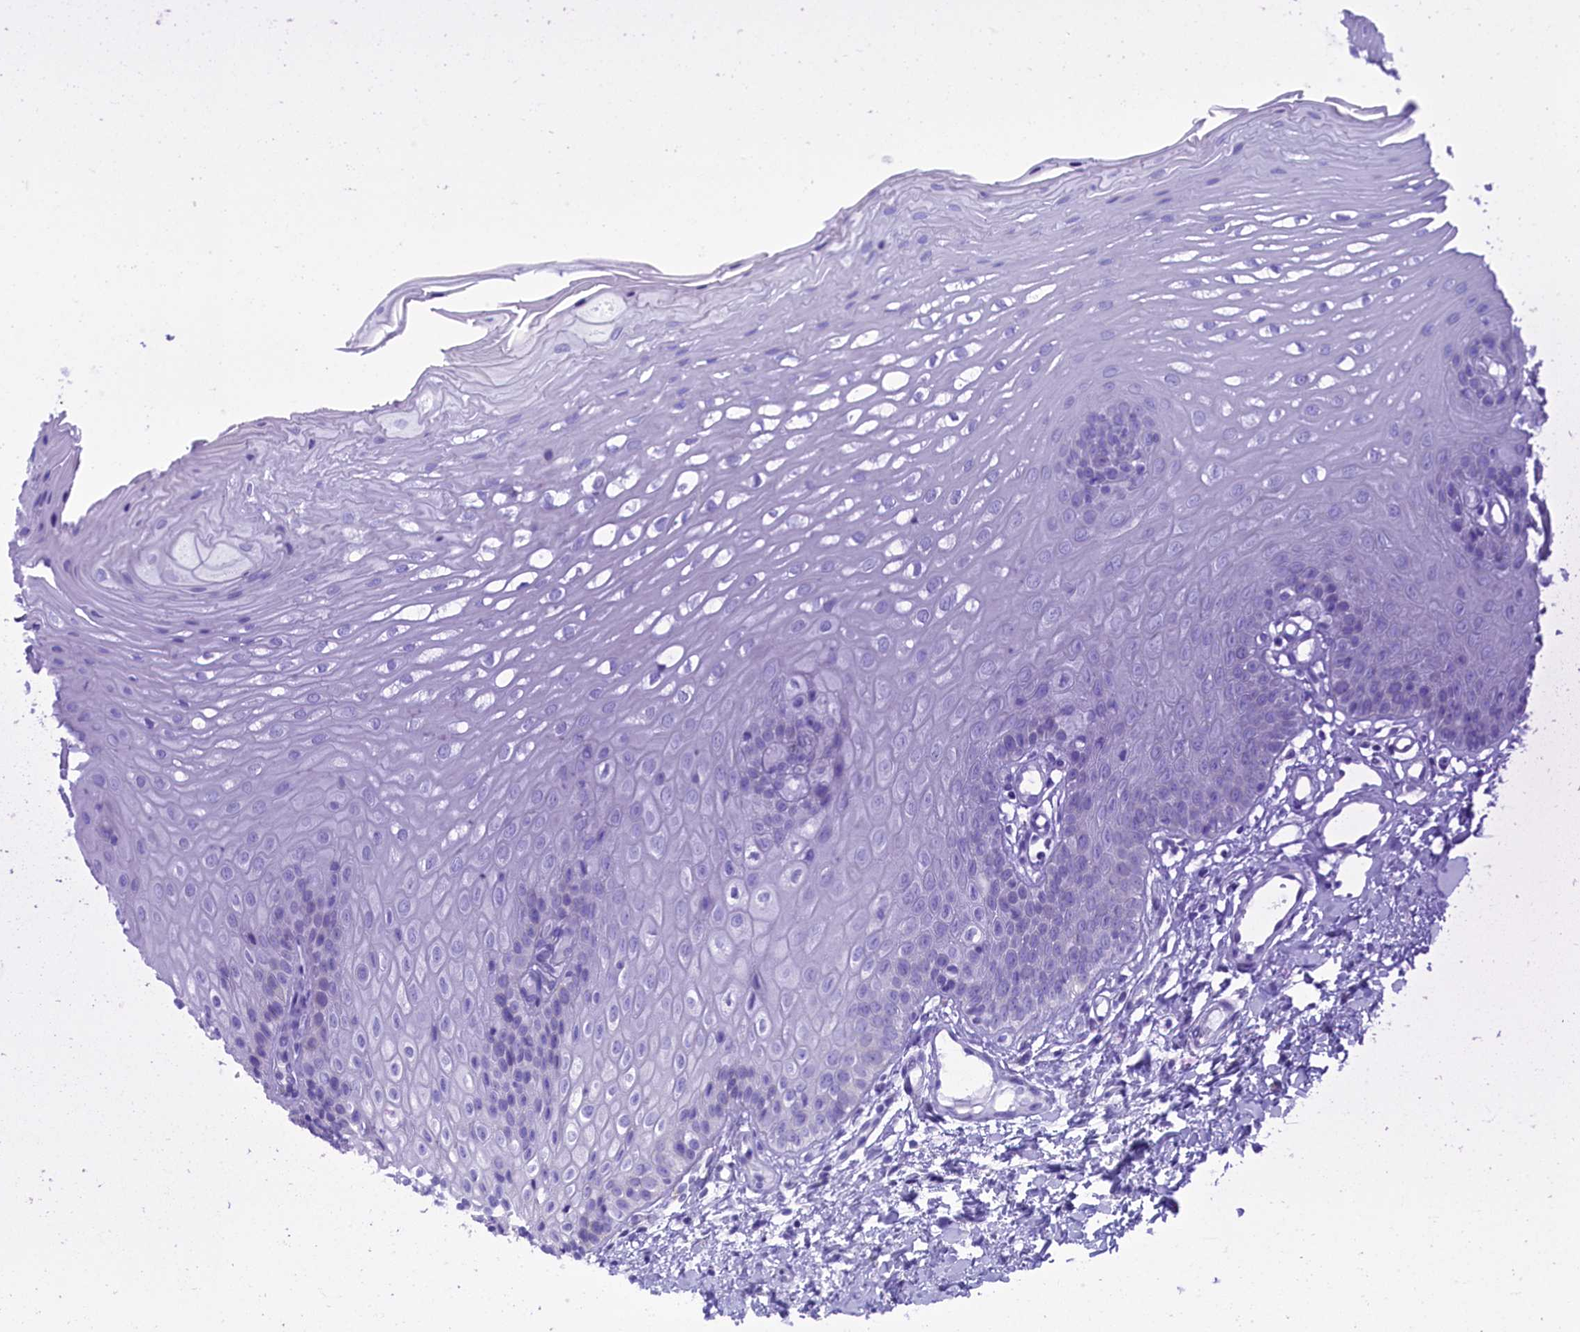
{"staining": {"intensity": "negative", "quantity": "none", "location": "none"}, "tissue": "oral mucosa", "cell_type": "Squamous epithelial cells", "image_type": "normal", "snomed": [{"axis": "morphology", "description": "Normal tissue, NOS"}, {"axis": "topography", "description": "Oral tissue"}], "caption": "Squamous epithelial cells show no significant protein staining in normal oral mucosa. Nuclei are stained in blue.", "gene": "SKA3", "patient": {"sex": "female", "age": 39}}